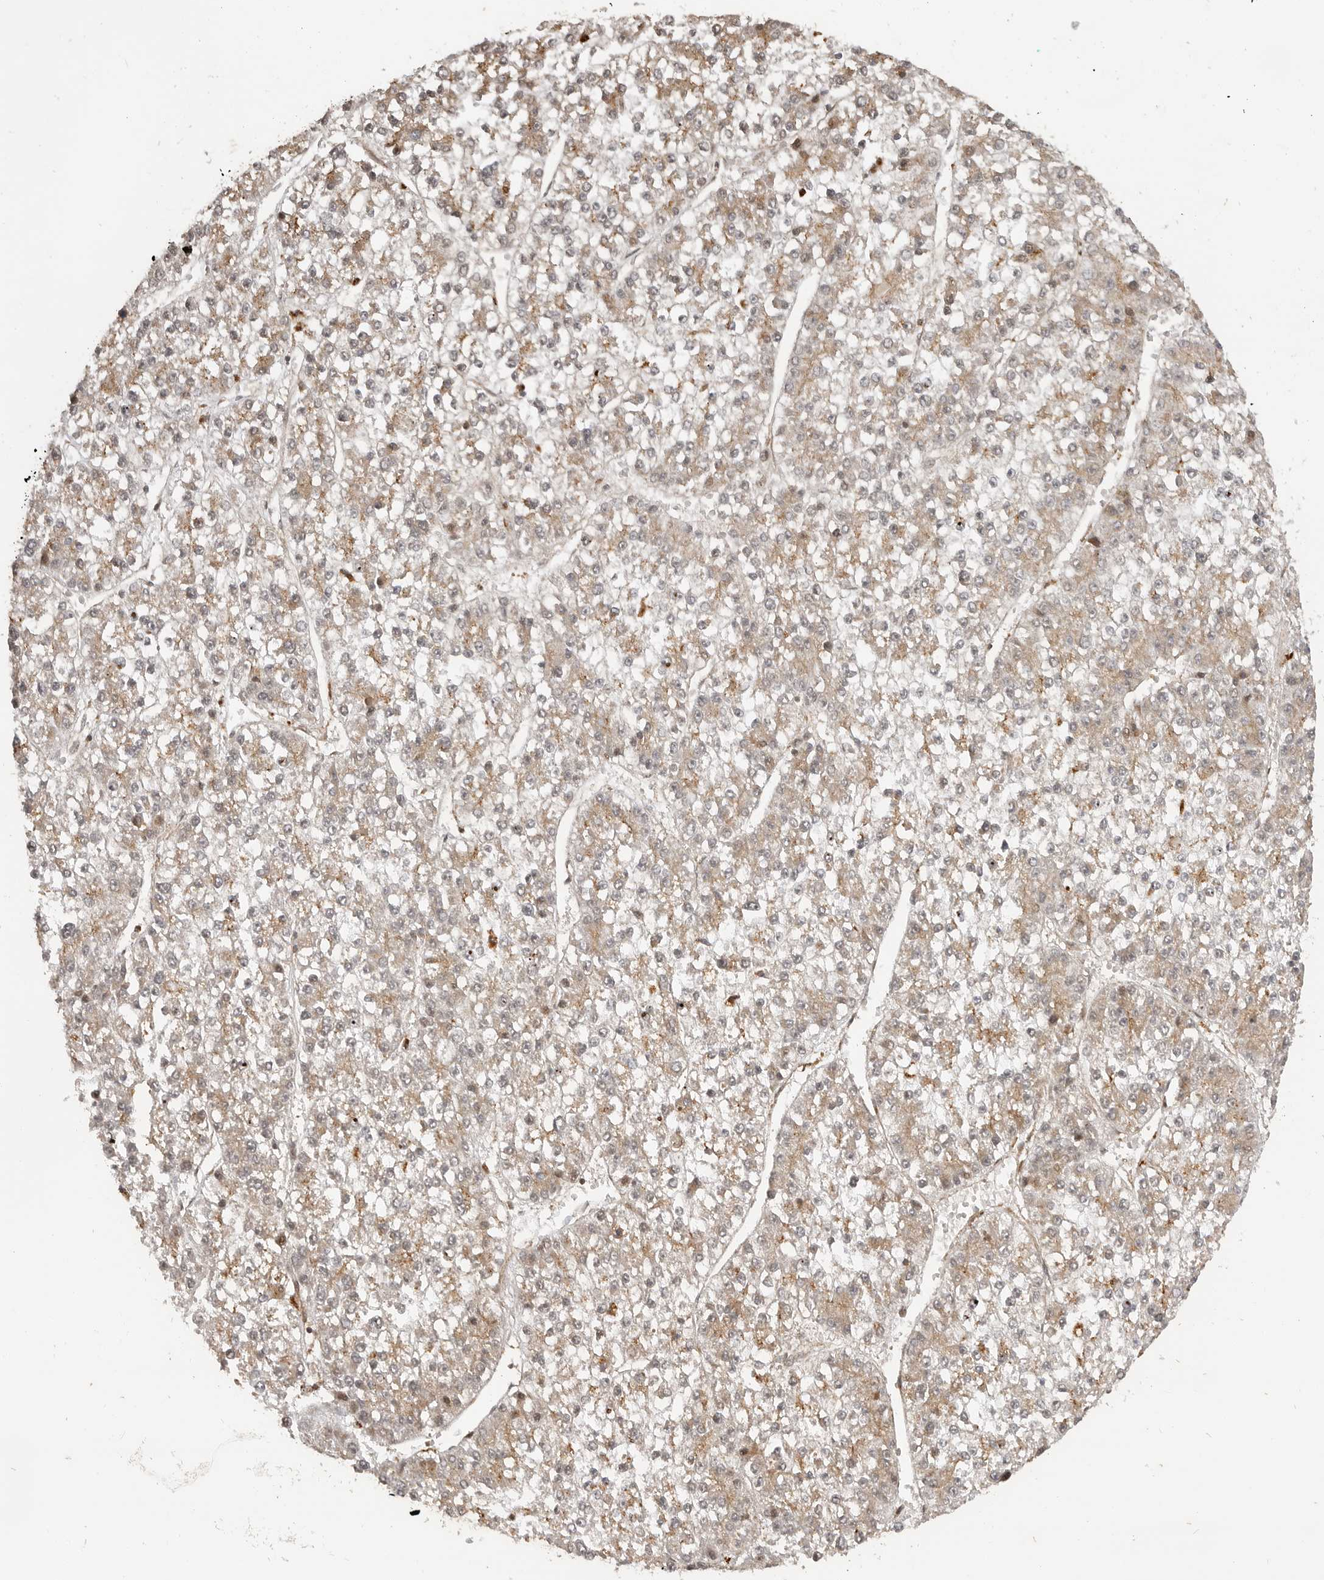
{"staining": {"intensity": "weak", "quantity": "25%-75%", "location": "cytoplasmic/membranous"}, "tissue": "liver cancer", "cell_type": "Tumor cells", "image_type": "cancer", "snomed": [{"axis": "morphology", "description": "Carcinoma, Hepatocellular, NOS"}, {"axis": "topography", "description": "Liver"}], "caption": "Liver cancer stained with a protein marker demonstrates weak staining in tumor cells.", "gene": "ADPRS", "patient": {"sex": "female", "age": 73}}